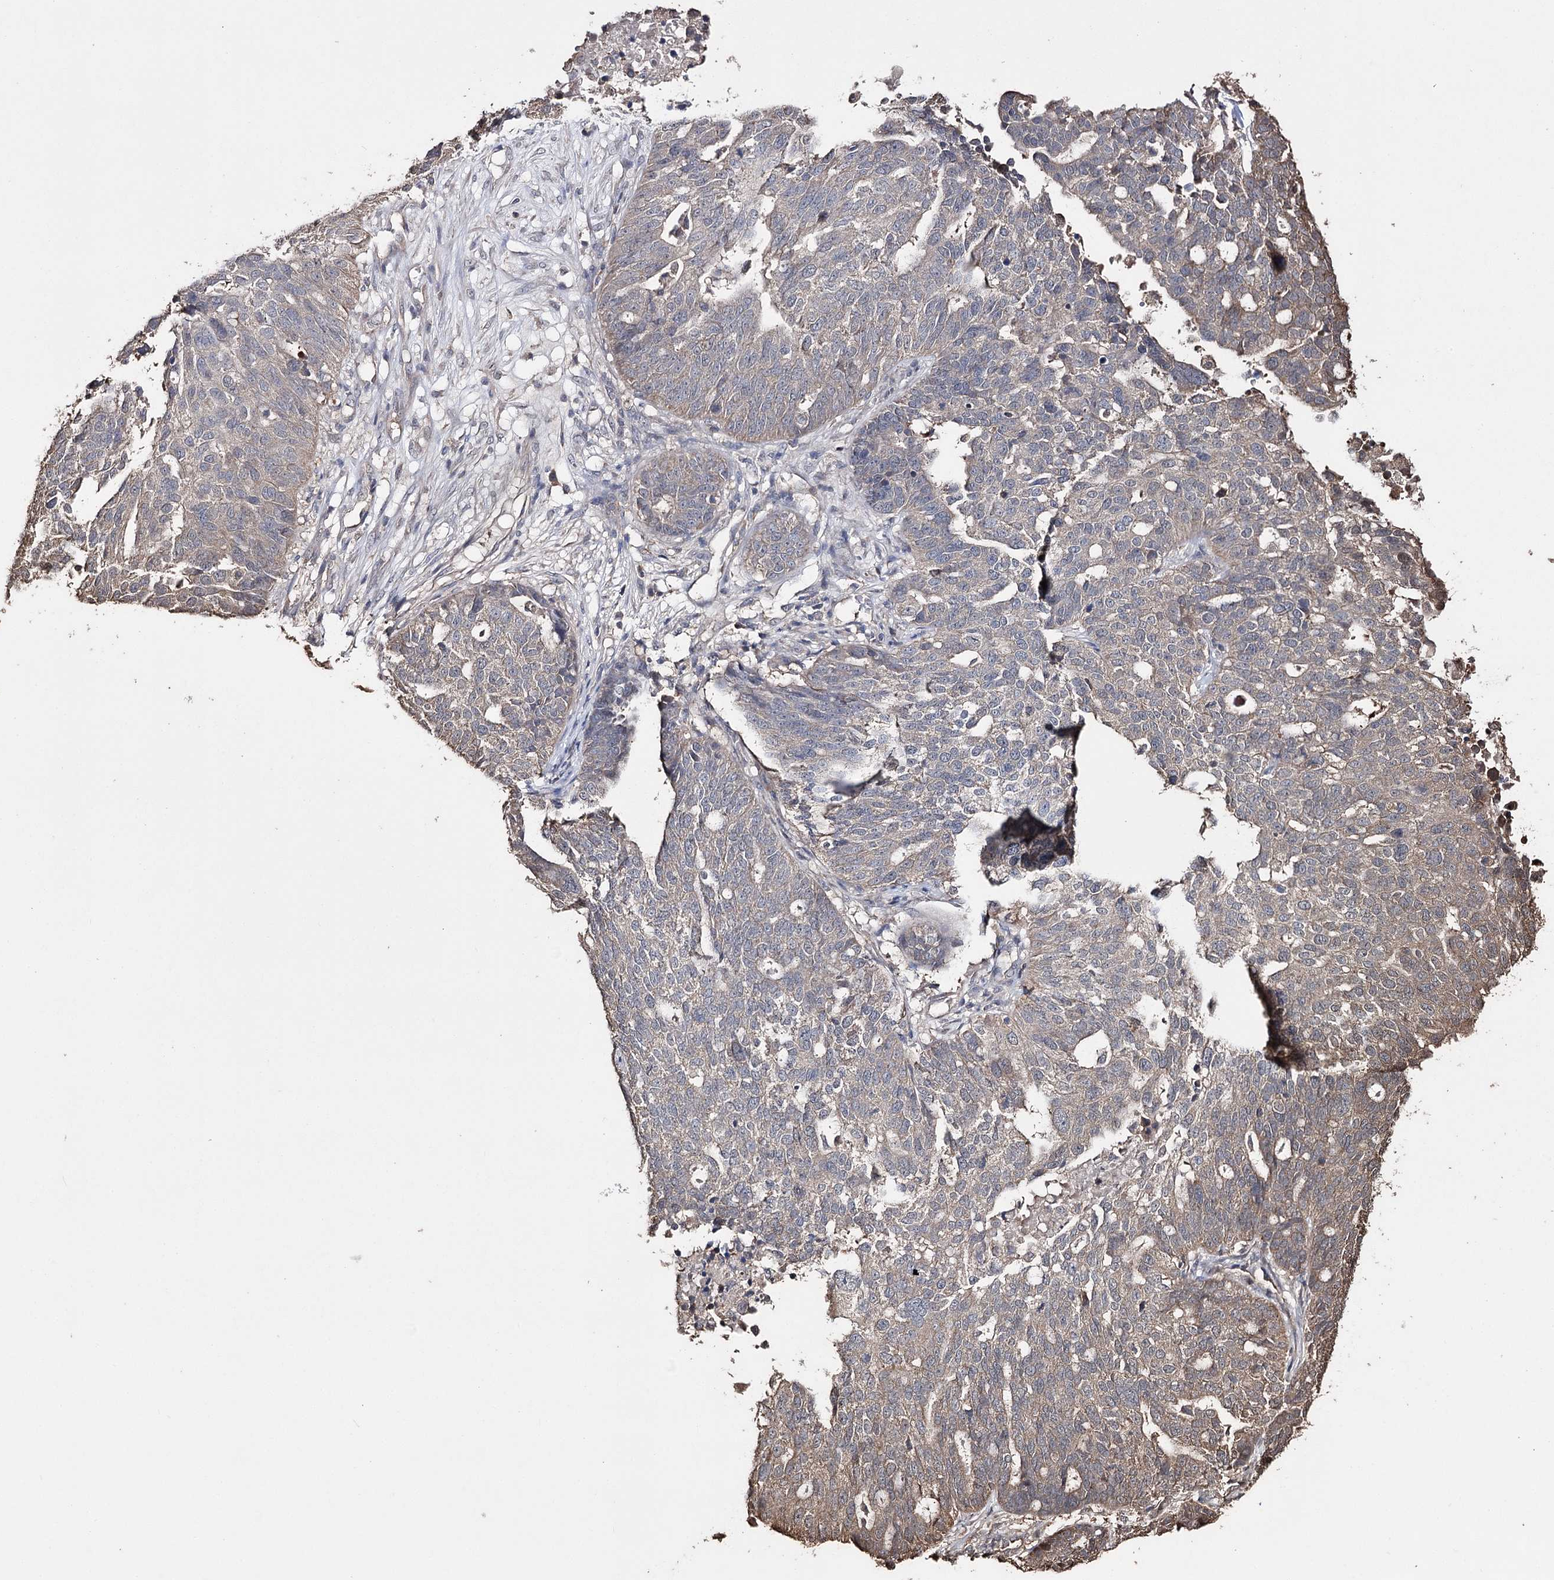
{"staining": {"intensity": "weak", "quantity": "<25%", "location": "cytoplasmic/membranous"}, "tissue": "ovarian cancer", "cell_type": "Tumor cells", "image_type": "cancer", "snomed": [{"axis": "morphology", "description": "Cystadenocarcinoma, serous, NOS"}, {"axis": "topography", "description": "Ovary"}], "caption": "This is a image of immunohistochemistry staining of ovarian serous cystadenocarcinoma, which shows no expression in tumor cells.", "gene": "ZNF662", "patient": {"sex": "female", "age": 59}}